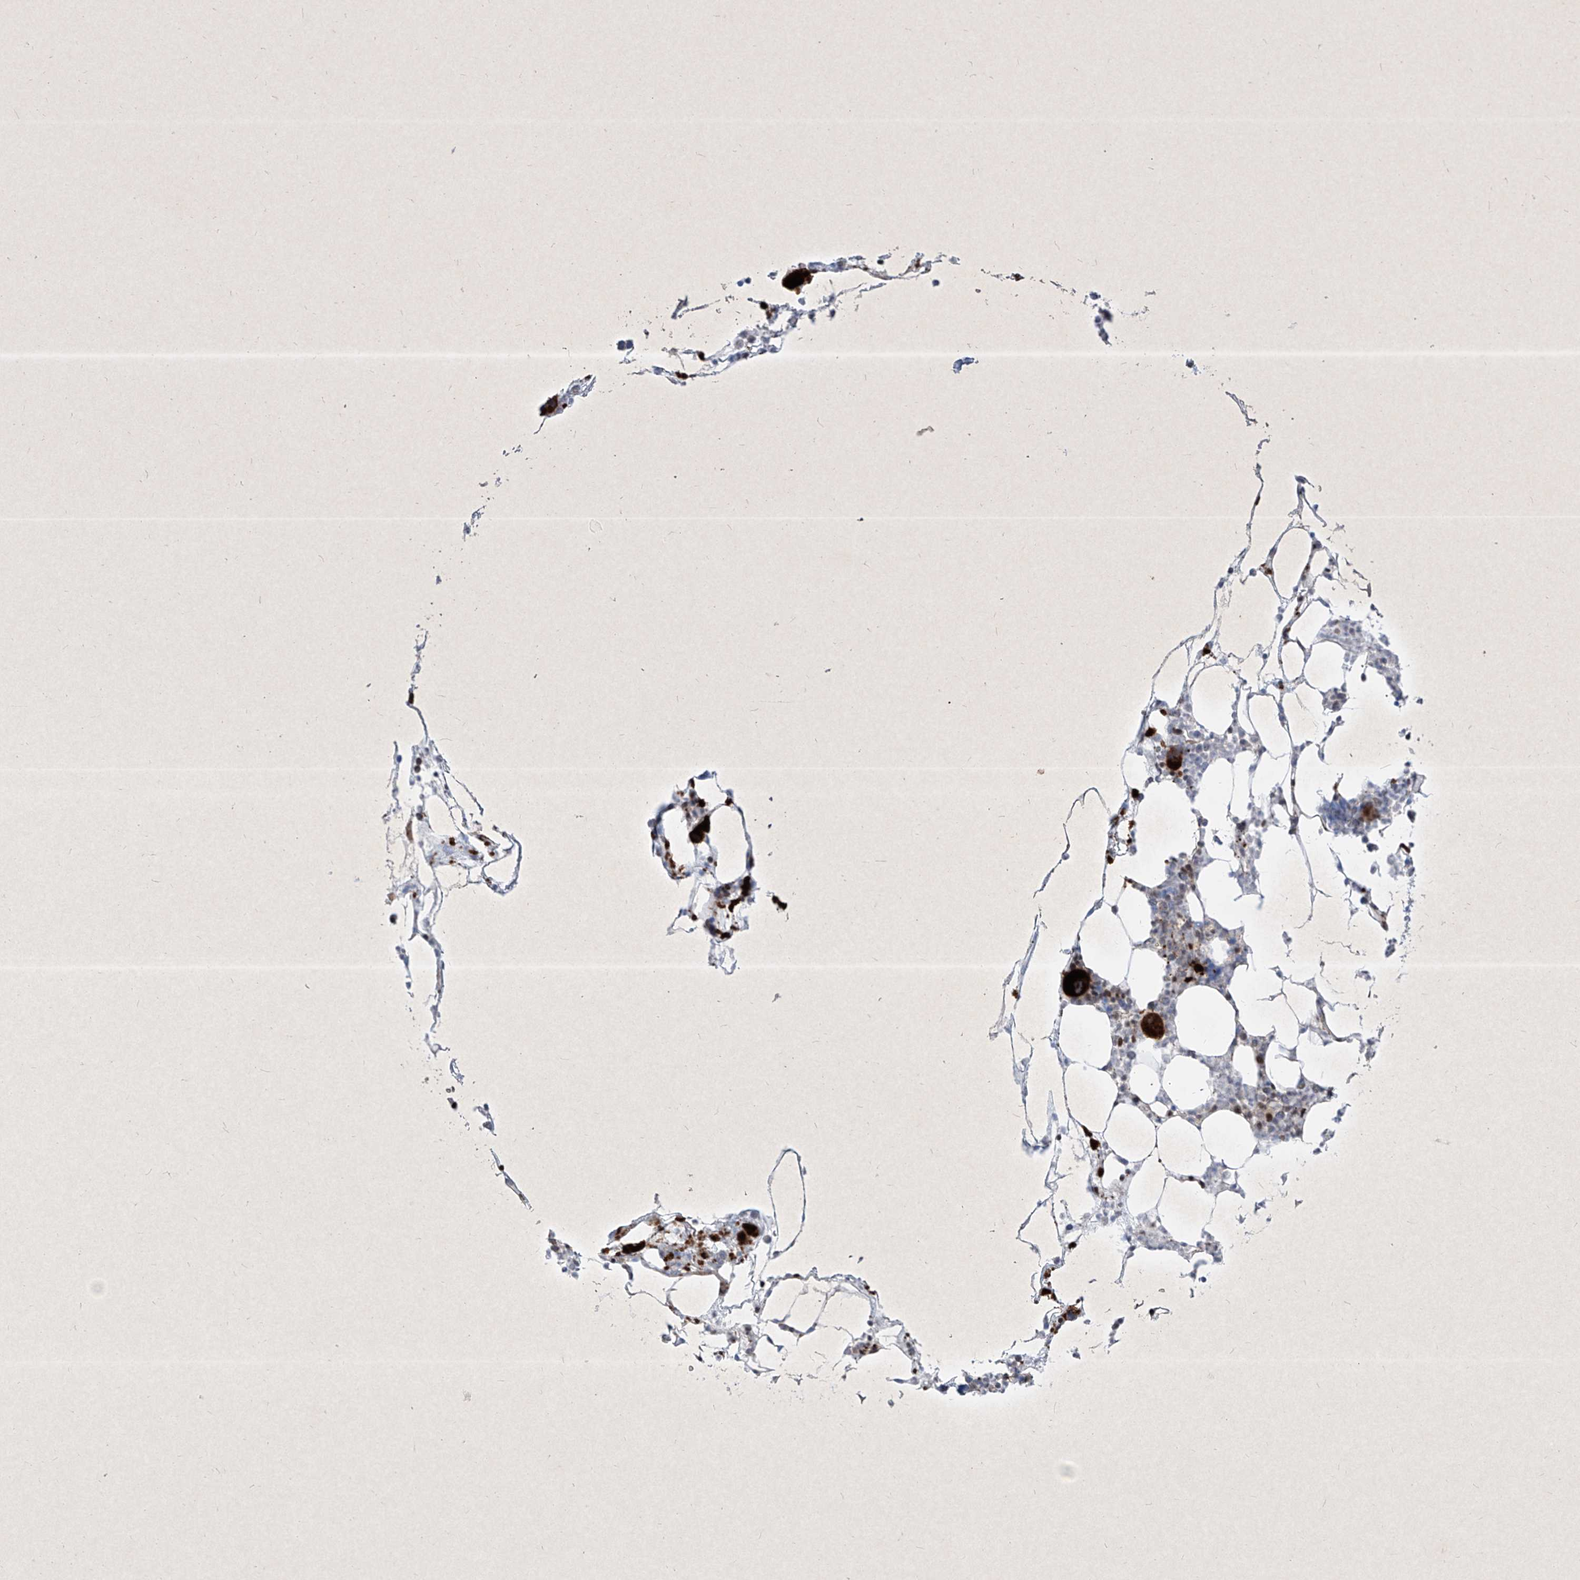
{"staining": {"intensity": "strong", "quantity": "<25%", "location": "cytoplasmic/membranous"}, "tissue": "bone marrow", "cell_type": "Hematopoietic cells", "image_type": "normal", "snomed": [{"axis": "morphology", "description": "Normal tissue, NOS"}, {"axis": "morphology", "description": "Inflammation, NOS"}, {"axis": "topography", "description": "Bone marrow"}], "caption": "Protein expression analysis of unremarkable bone marrow demonstrates strong cytoplasmic/membranous staining in approximately <25% of hematopoietic cells. (DAB (3,3'-diaminobenzidine) IHC, brown staining for protein, blue staining for nuclei).", "gene": "PSMB10", "patient": {"sex": "female", "age": 78}}